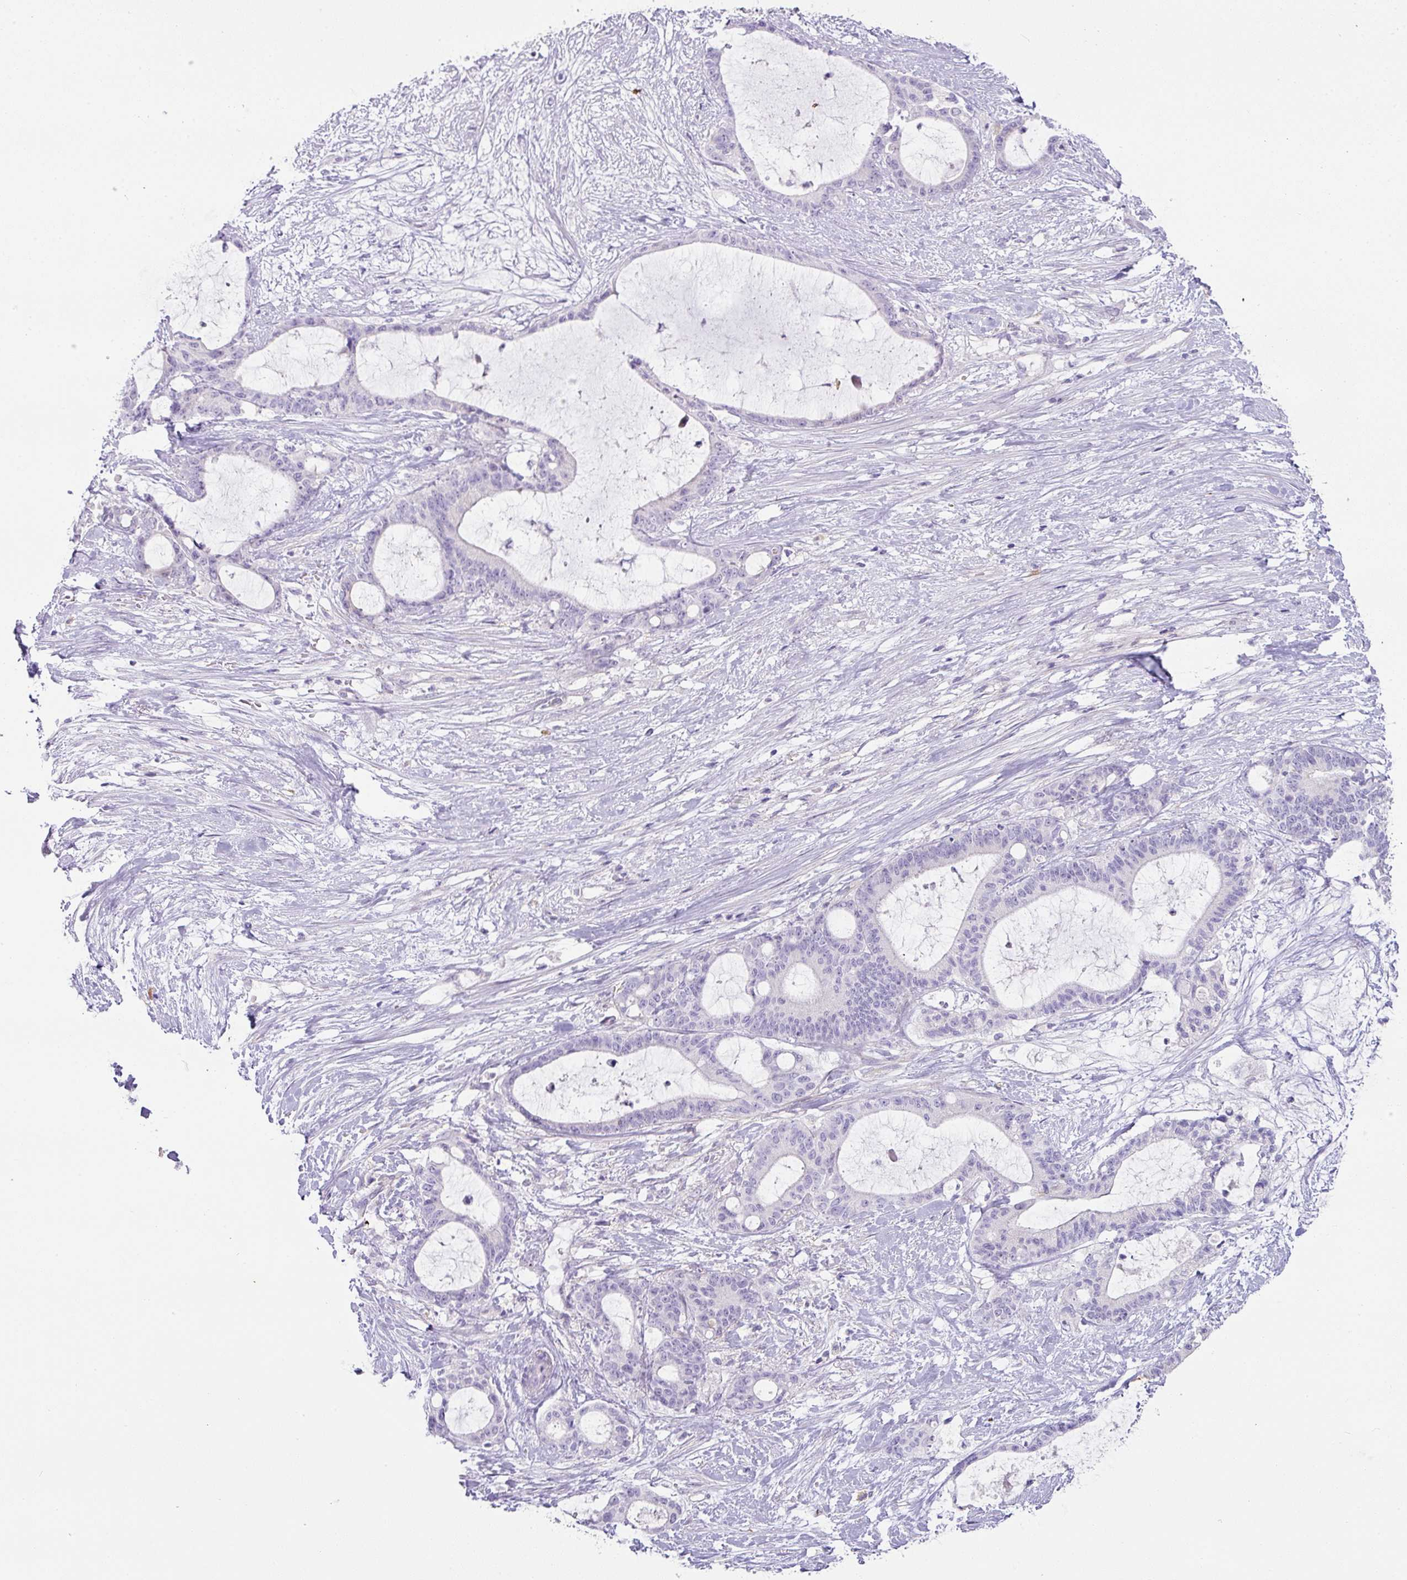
{"staining": {"intensity": "negative", "quantity": "none", "location": "none"}, "tissue": "liver cancer", "cell_type": "Tumor cells", "image_type": "cancer", "snomed": [{"axis": "morphology", "description": "Normal tissue, NOS"}, {"axis": "morphology", "description": "Cholangiocarcinoma"}, {"axis": "topography", "description": "Liver"}, {"axis": "topography", "description": "Peripheral nerve tissue"}], "caption": "Immunohistochemical staining of cholangiocarcinoma (liver) shows no significant staining in tumor cells.", "gene": "OR52N1", "patient": {"sex": "female", "age": 73}}